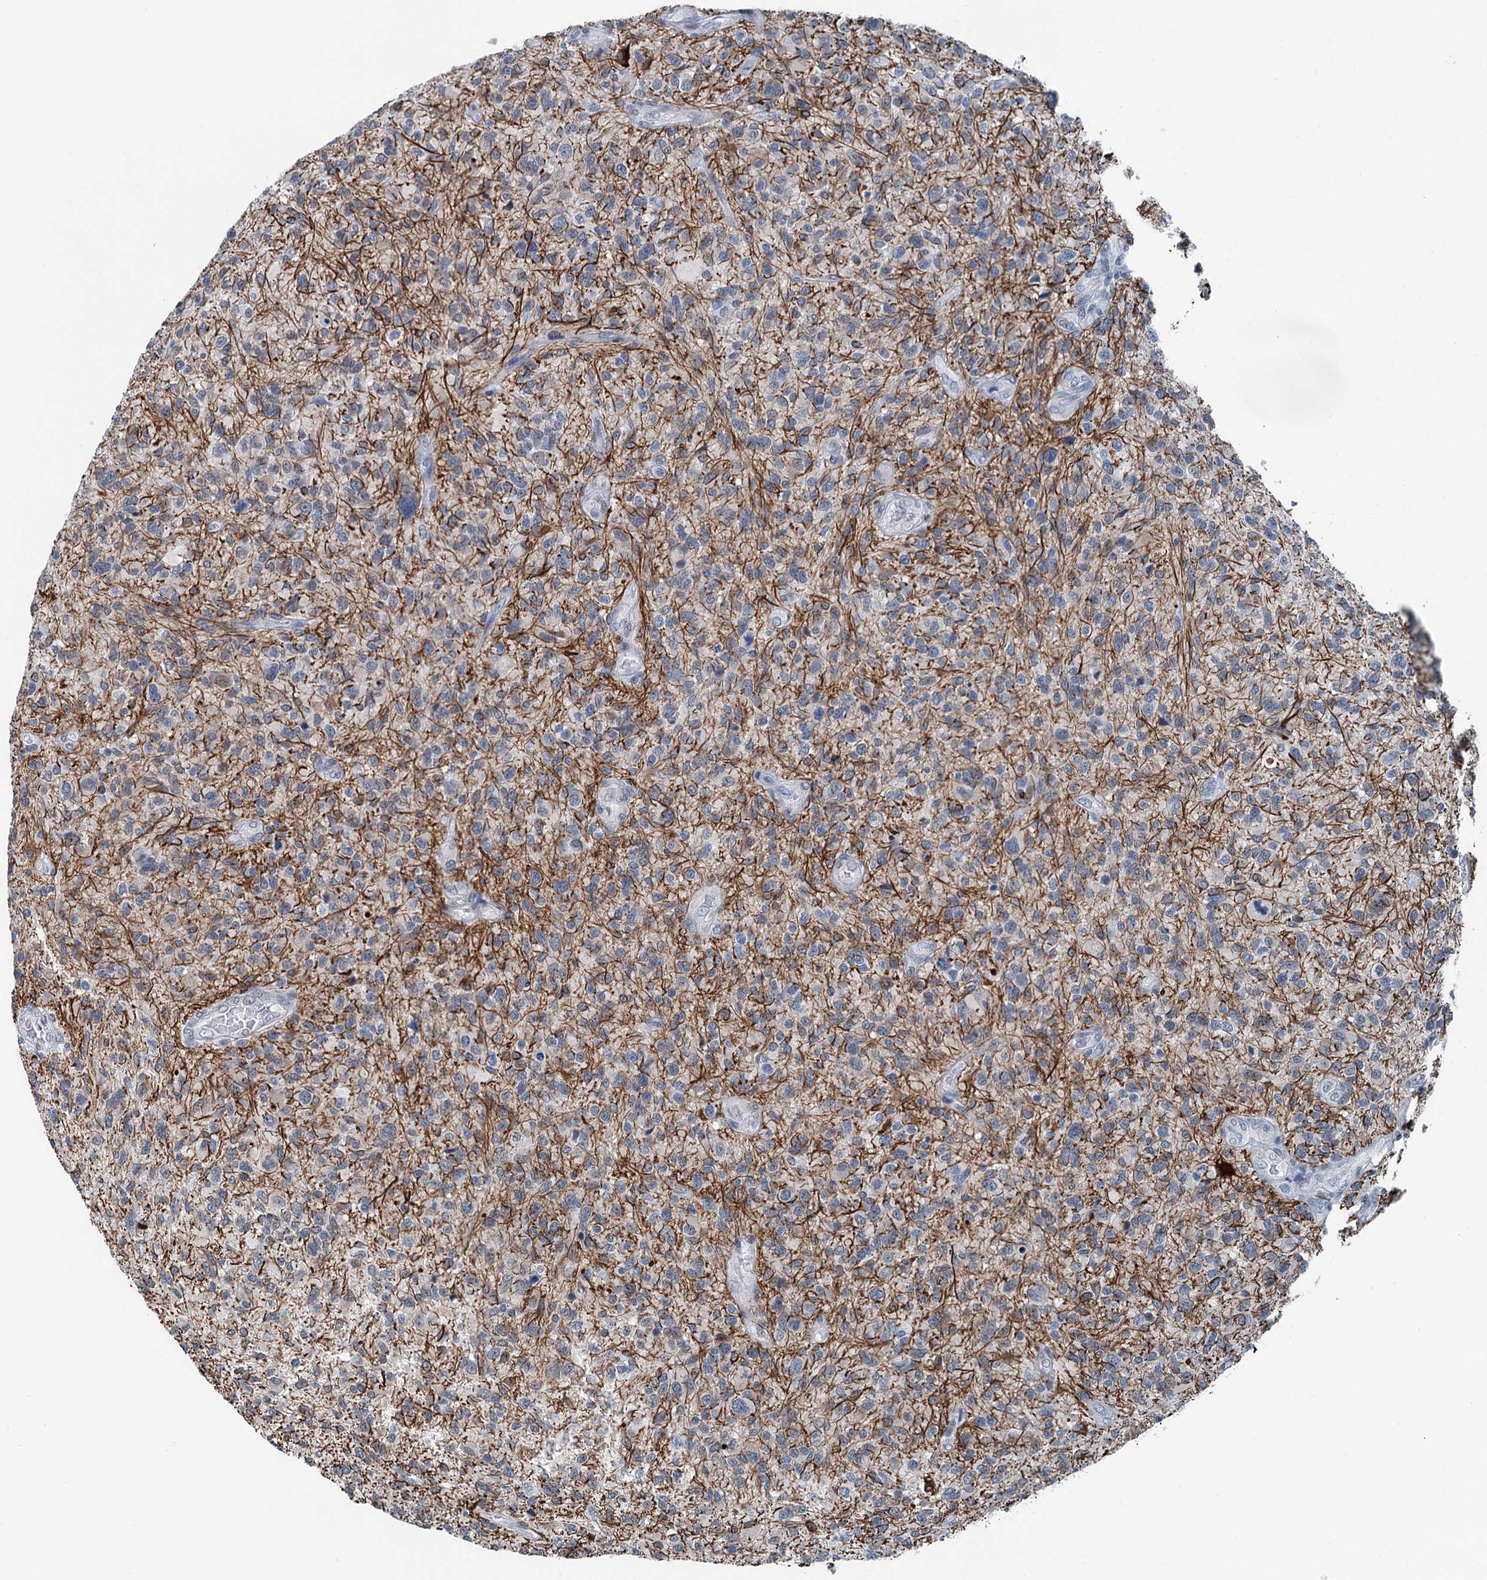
{"staining": {"intensity": "negative", "quantity": "none", "location": "none"}, "tissue": "glioma", "cell_type": "Tumor cells", "image_type": "cancer", "snomed": [{"axis": "morphology", "description": "Glioma, malignant, High grade"}, {"axis": "topography", "description": "Brain"}], "caption": "High magnification brightfield microscopy of glioma stained with DAB (3,3'-diaminobenzidine) (brown) and counterstained with hematoxylin (blue): tumor cells show no significant staining.", "gene": "TRPT1", "patient": {"sex": "male", "age": 47}}